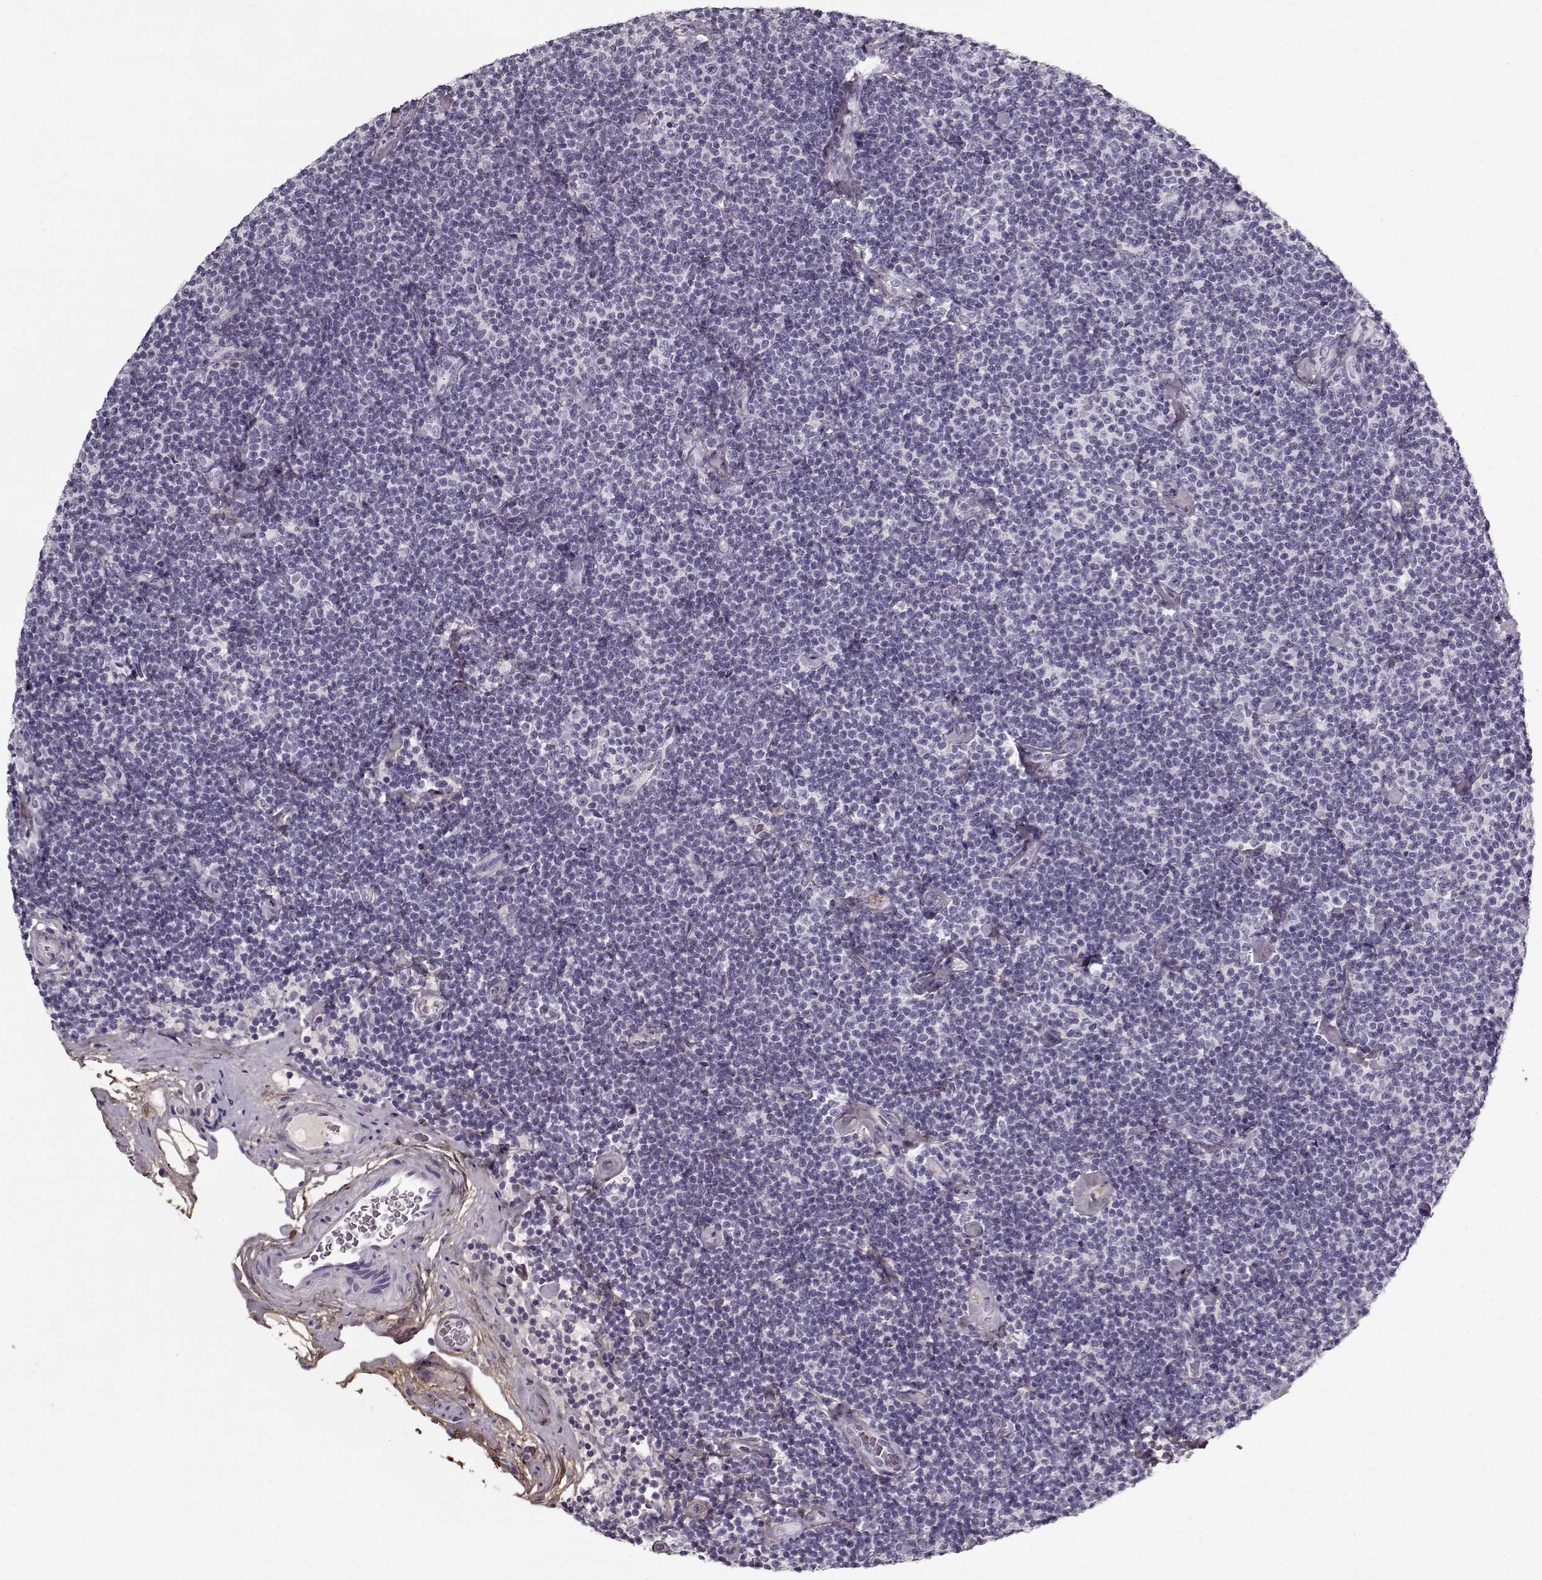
{"staining": {"intensity": "negative", "quantity": "none", "location": "none"}, "tissue": "lymphoma", "cell_type": "Tumor cells", "image_type": "cancer", "snomed": [{"axis": "morphology", "description": "Malignant lymphoma, non-Hodgkin's type, Low grade"}, {"axis": "topography", "description": "Lymph node"}], "caption": "High magnification brightfield microscopy of lymphoma stained with DAB (brown) and counterstained with hematoxylin (blue): tumor cells show no significant expression.", "gene": "LUM", "patient": {"sex": "male", "age": 81}}